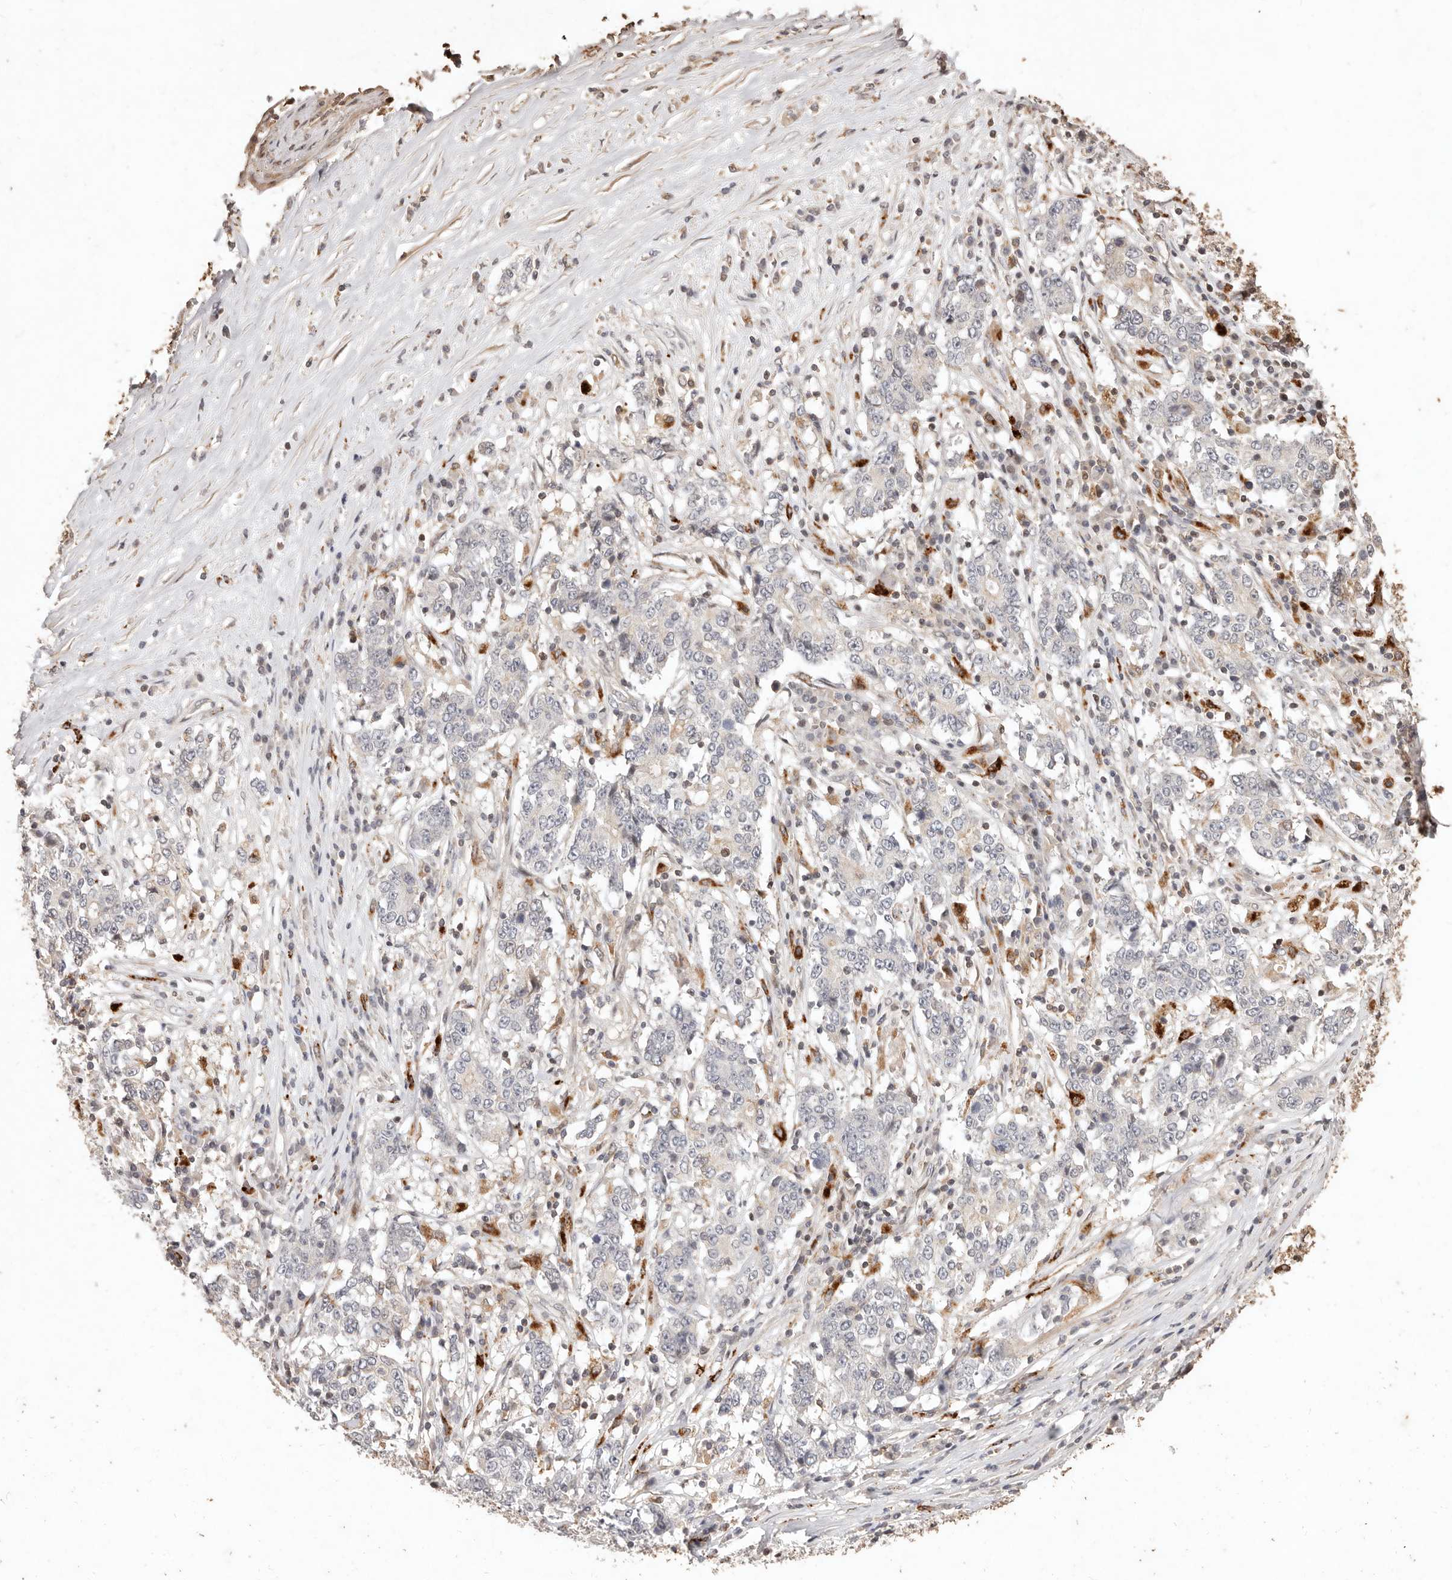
{"staining": {"intensity": "negative", "quantity": "none", "location": "none"}, "tissue": "stomach cancer", "cell_type": "Tumor cells", "image_type": "cancer", "snomed": [{"axis": "morphology", "description": "Adenocarcinoma, NOS"}, {"axis": "topography", "description": "Stomach"}], "caption": "DAB (3,3'-diaminobenzidine) immunohistochemical staining of human stomach cancer (adenocarcinoma) shows no significant positivity in tumor cells.", "gene": "KIF9", "patient": {"sex": "male", "age": 59}}